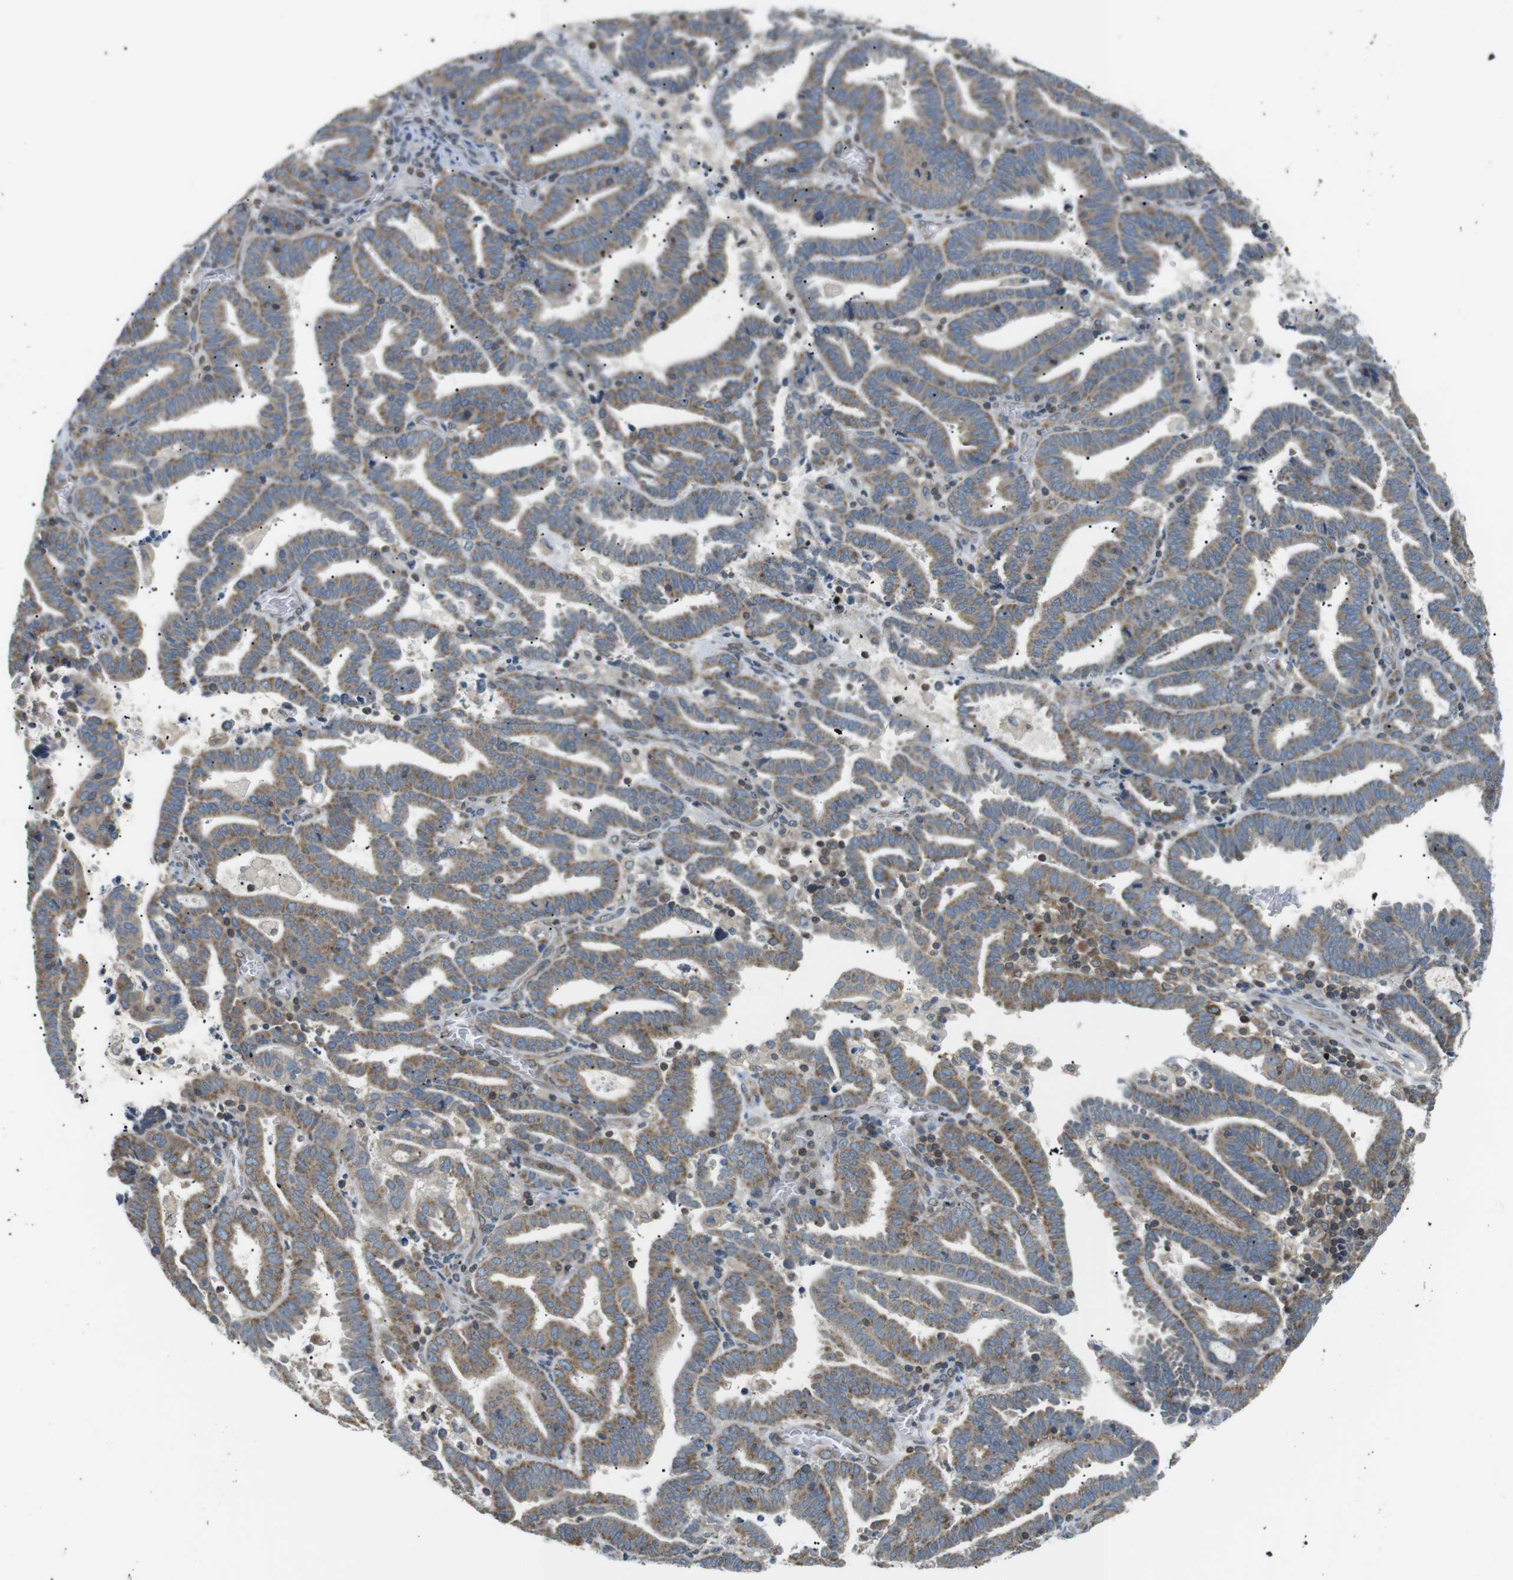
{"staining": {"intensity": "moderate", "quantity": ">75%", "location": "cytoplasmic/membranous"}, "tissue": "endometrial cancer", "cell_type": "Tumor cells", "image_type": "cancer", "snomed": [{"axis": "morphology", "description": "Adenocarcinoma, NOS"}, {"axis": "topography", "description": "Uterus"}], "caption": "This is a micrograph of immunohistochemistry staining of endometrial adenocarcinoma, which shows moderate staining in the cytoplasmic/membranous of tumor cells.", "gene": "TMX4", "patient": {"sex": "female", "age": 83}}